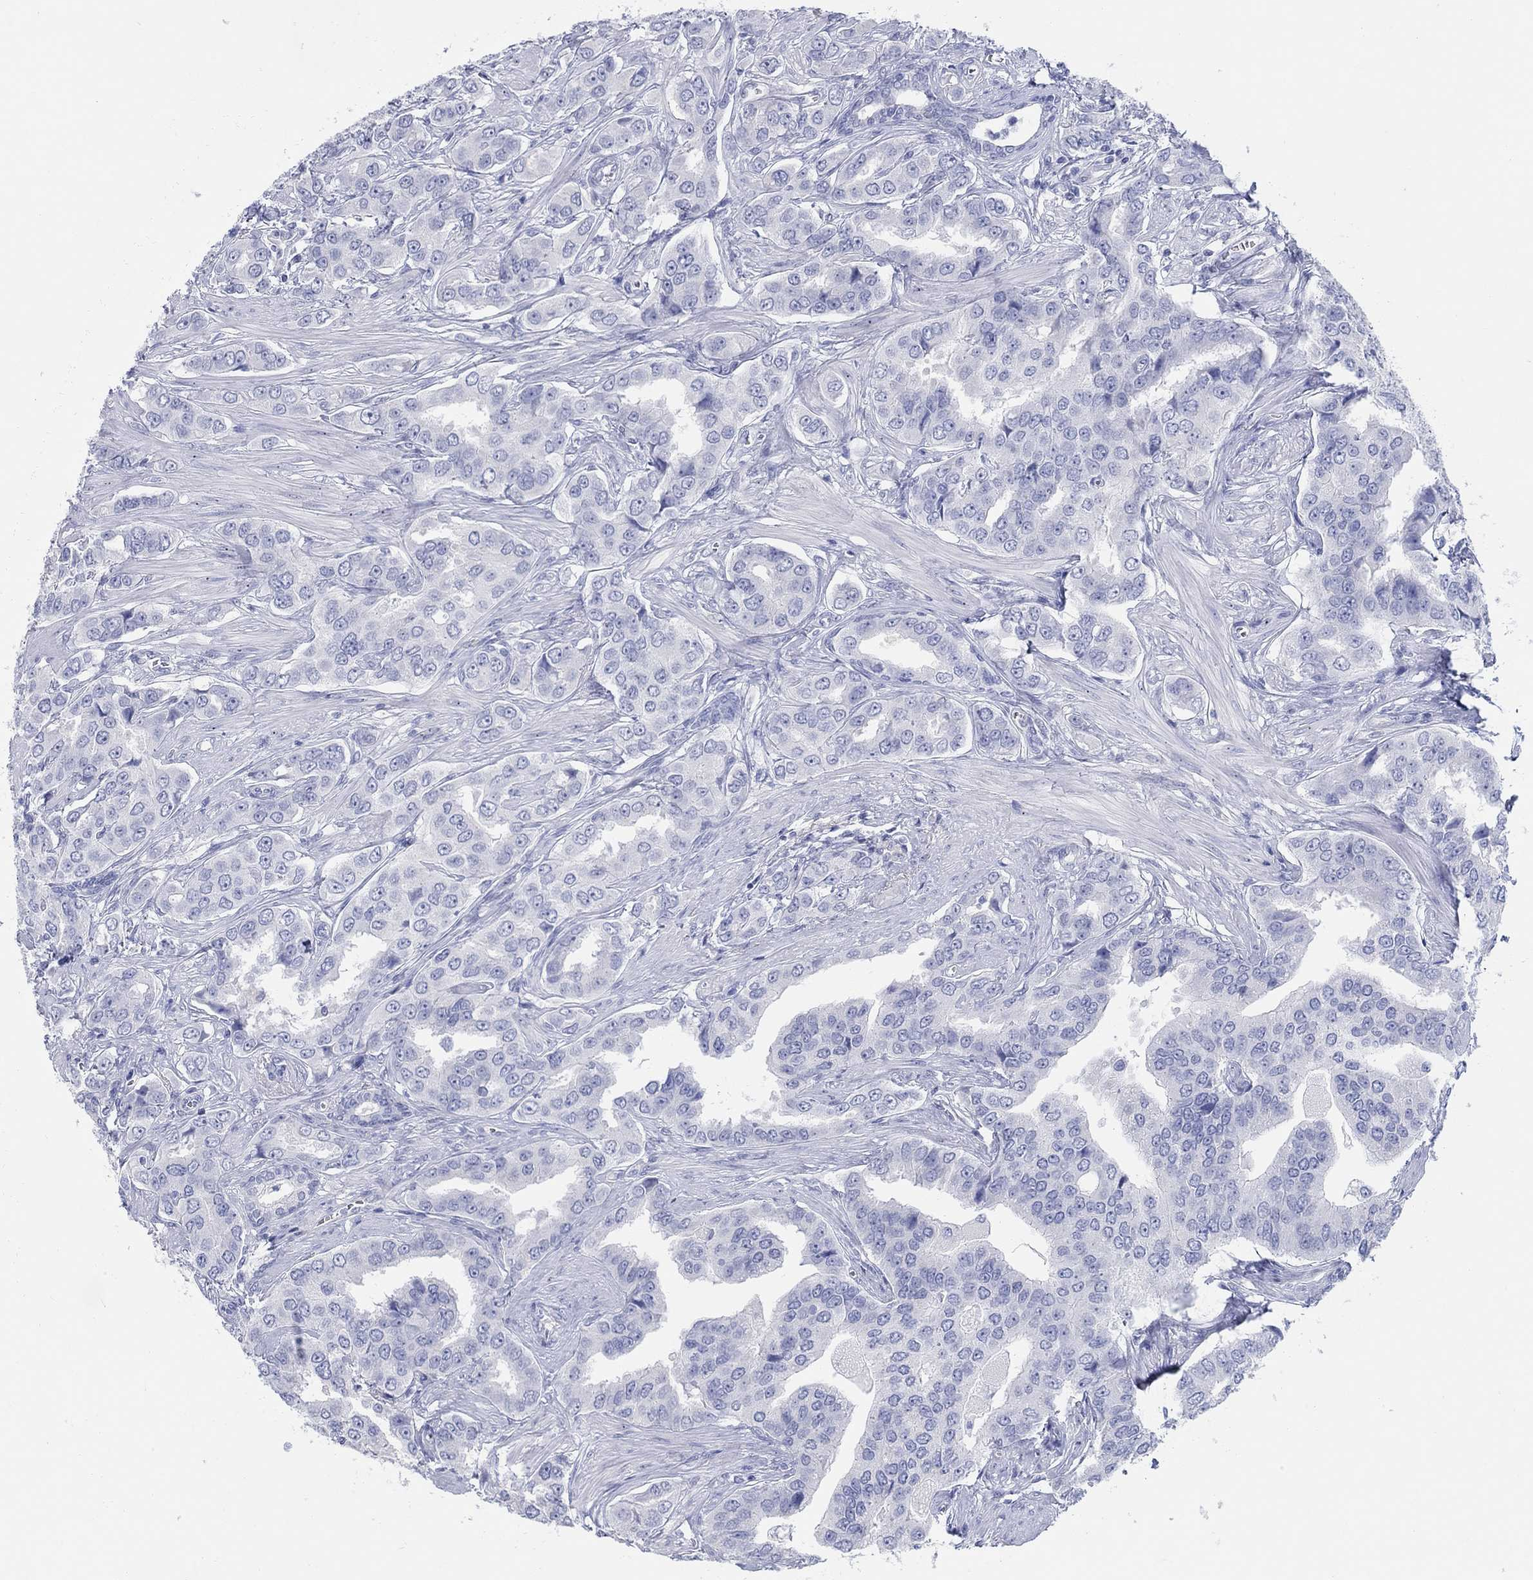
{"staining": {"intensity": "negative", "quantity": "none", "location": "none"}, "tissue": "prostate cancer", "cell_type": "Tumor cells", "image_type": "cancer", "snomed": [{"axis": "morphology", "description": "Adenocarcinoma, NOS"}, {"axis": "topography", "description": "Prostate and seminal vesicle, NOS"}, {"axis": "topography", "description": "Prostate"}], "caption": "The IHC histopathology image has no significant expression in tumor cells of adenocarcinoma (prostate) tissue. (Brightfield microscopy of DAB (3,3'-diaminobenzidine) immunohistochemistry at high magnification).", "gene": "AKR1C2", "patient": {"sex": "male", "age": 69}}